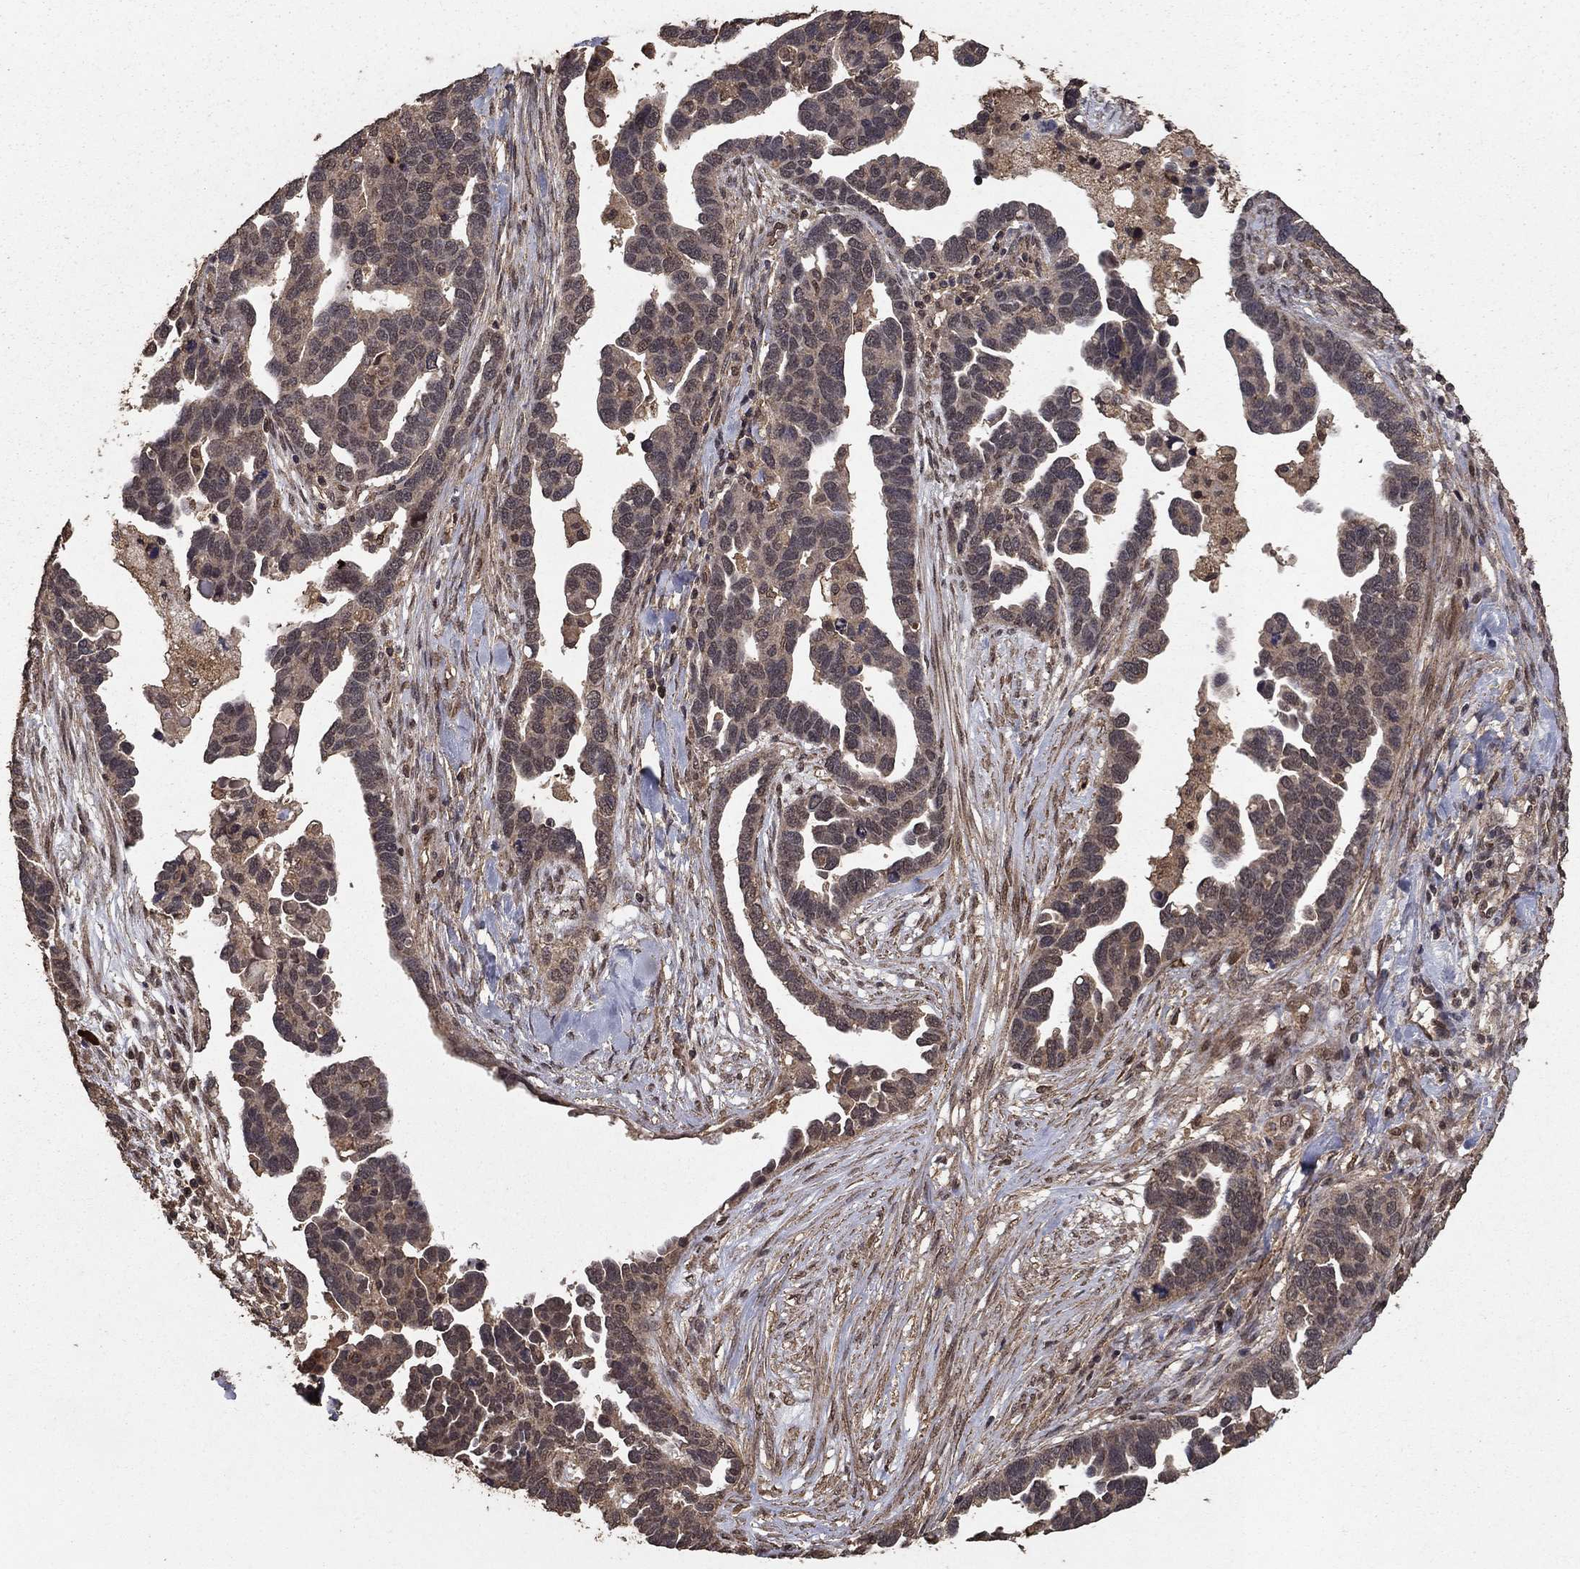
{"staining": {"intensity": "negative", "quantity": "none", "location": "none"}, "tissue": "ovarian cancer", "cell_type": "Tumor cells", "image_type": "cancer", "snomed": [{"axis": "morphology", "description": "Cystadenocarcinoma, serous, NOS"}, {"axis": "topography", "description": "Ovary"}], "caption": "IHC of ovarian cancer (serous cystadenocarcinoma) exhibits no expression in tumor cells.", "gene": "PRDM1", "patient": {"sex": "female", "age": 54}}